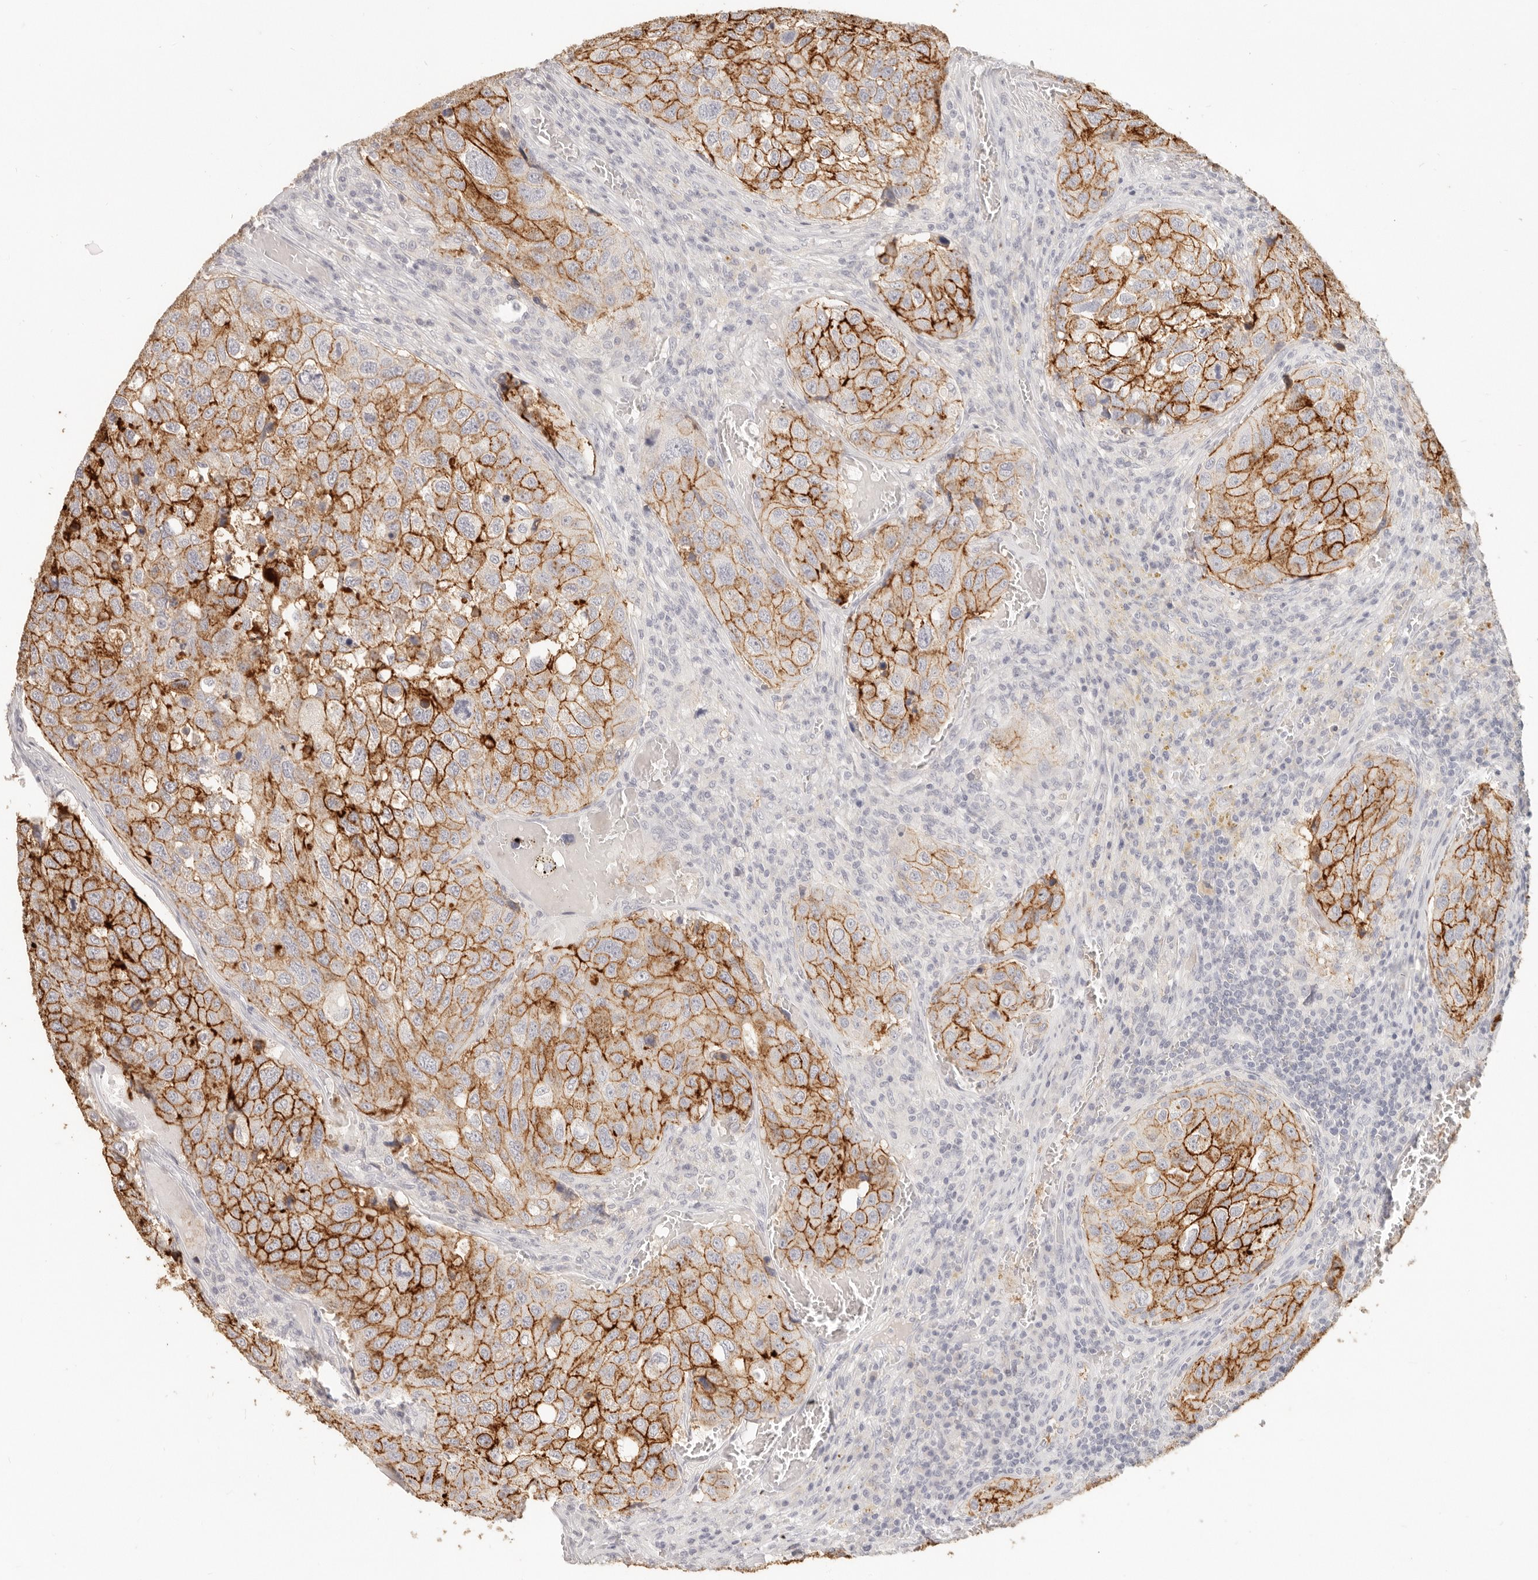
{"staining": {"intensity": "strong", "quantity": ">75%", "location": "cytoplasmic/membranous"}, "tissue": "urothelial cancer", "cell_type": "Tumor cells", "image_type": "cancer", "snomed": [{"axis": "morphology", "description": "Urothelial carcinoma, High grade"}, {"axis": "topography", "description": "Lymph node"}, {"axis": "topography", "description": "Urinary bladder"}], "caption": "A brown stain labels strong cytoplasmic/membranous expression of a protein in urothelial carcinoma (high-grade) tumor cells.", "gene": "EPCAM", "patient": {"sex": "male", "age": 51}}